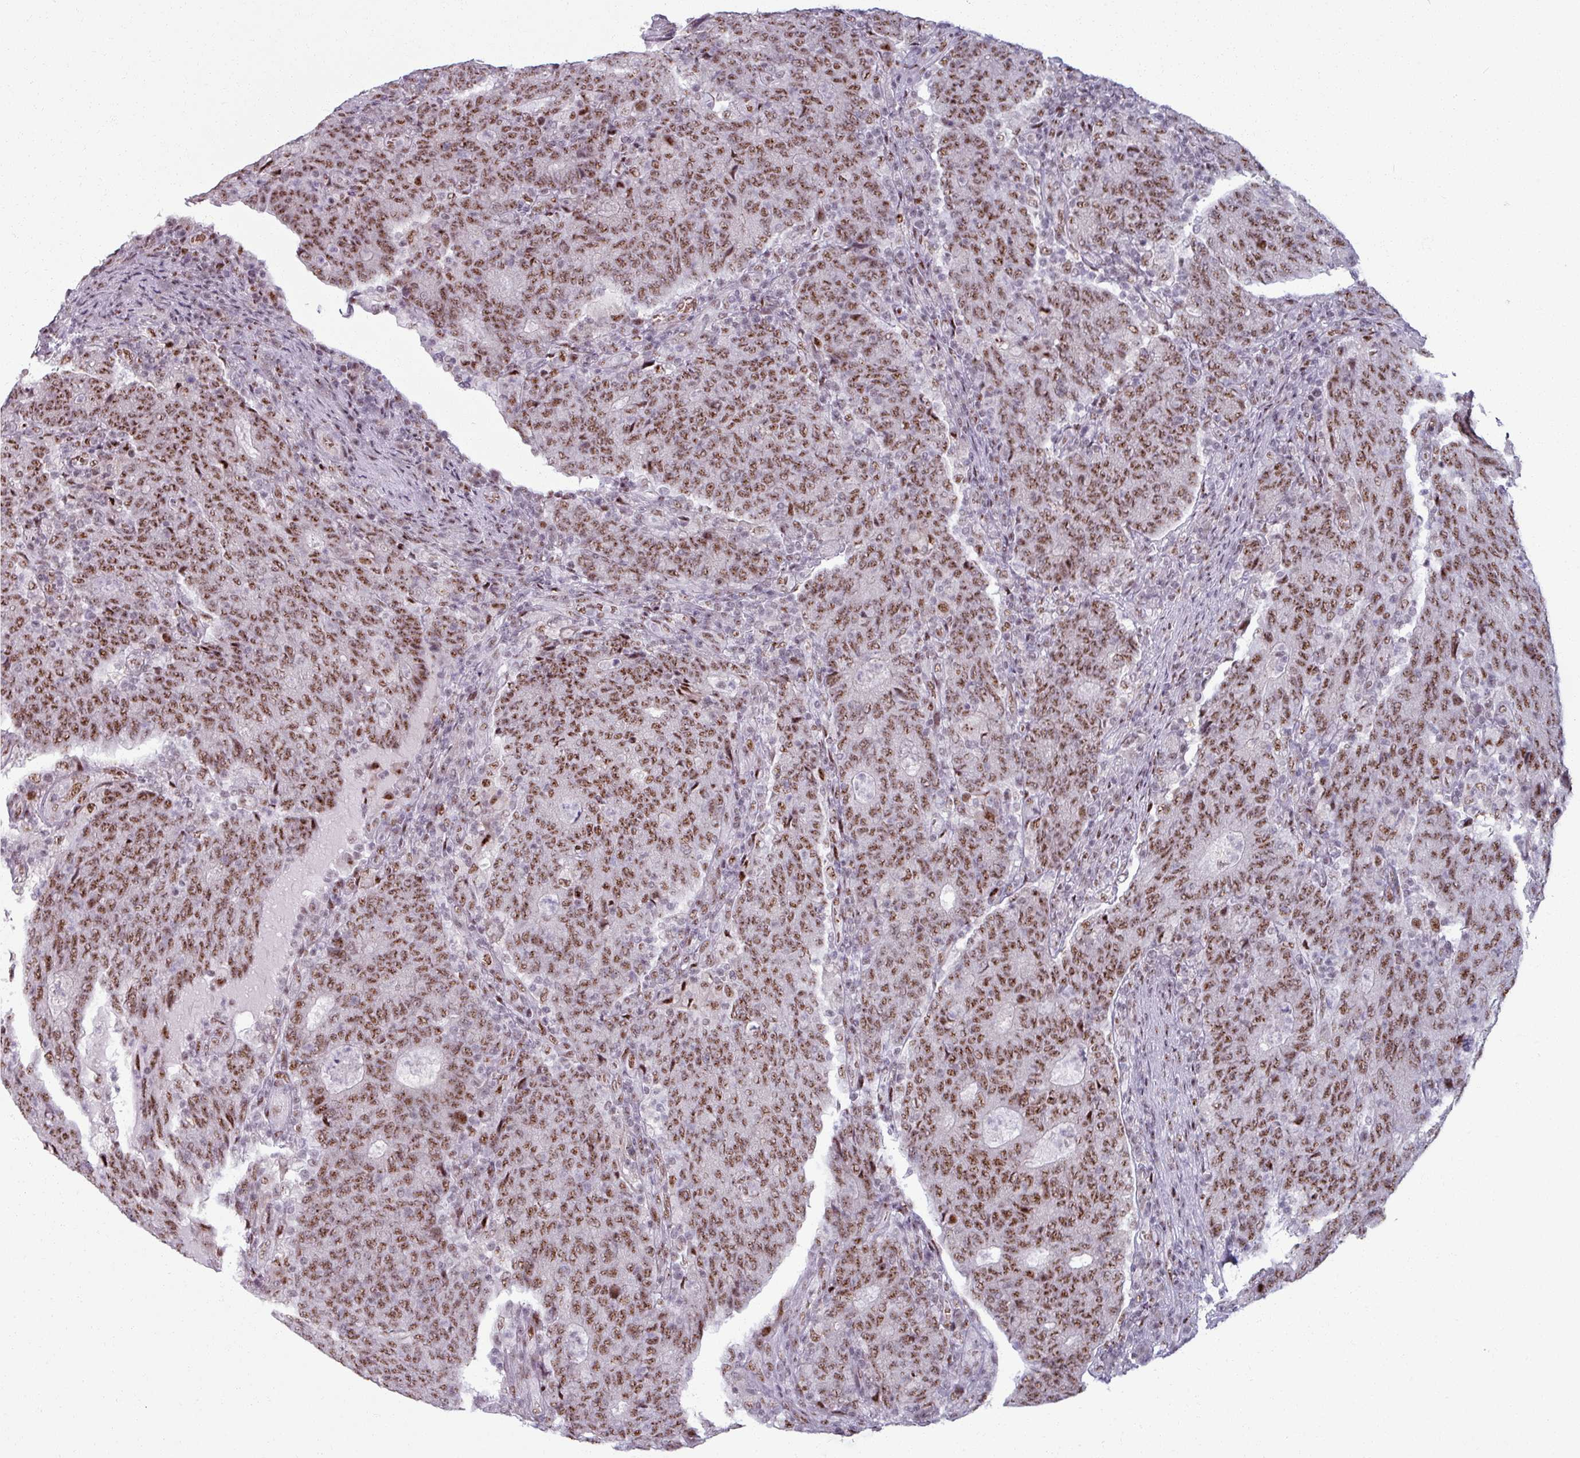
{"staining": {"intensity": "moderate", "quantity": ">75%", "location": "nuclear"}, "tissue": "colorectal cancer", "cell_type": "Tumor cells", "image_type": "cancer", "snomed": [{"axis": "morphology", "description": "Adenocarcinoma, NOS"}, {"axis": "topography", "description": "Colon"}], "caption": "A micrograph showing moderate nuclear staining in about >75% of tumor cells in colorectal cancer, as visualized by brown immunohistochemical staining.", "gene": "NCOR1", "patient": {"sex": "female", "age": 75}}